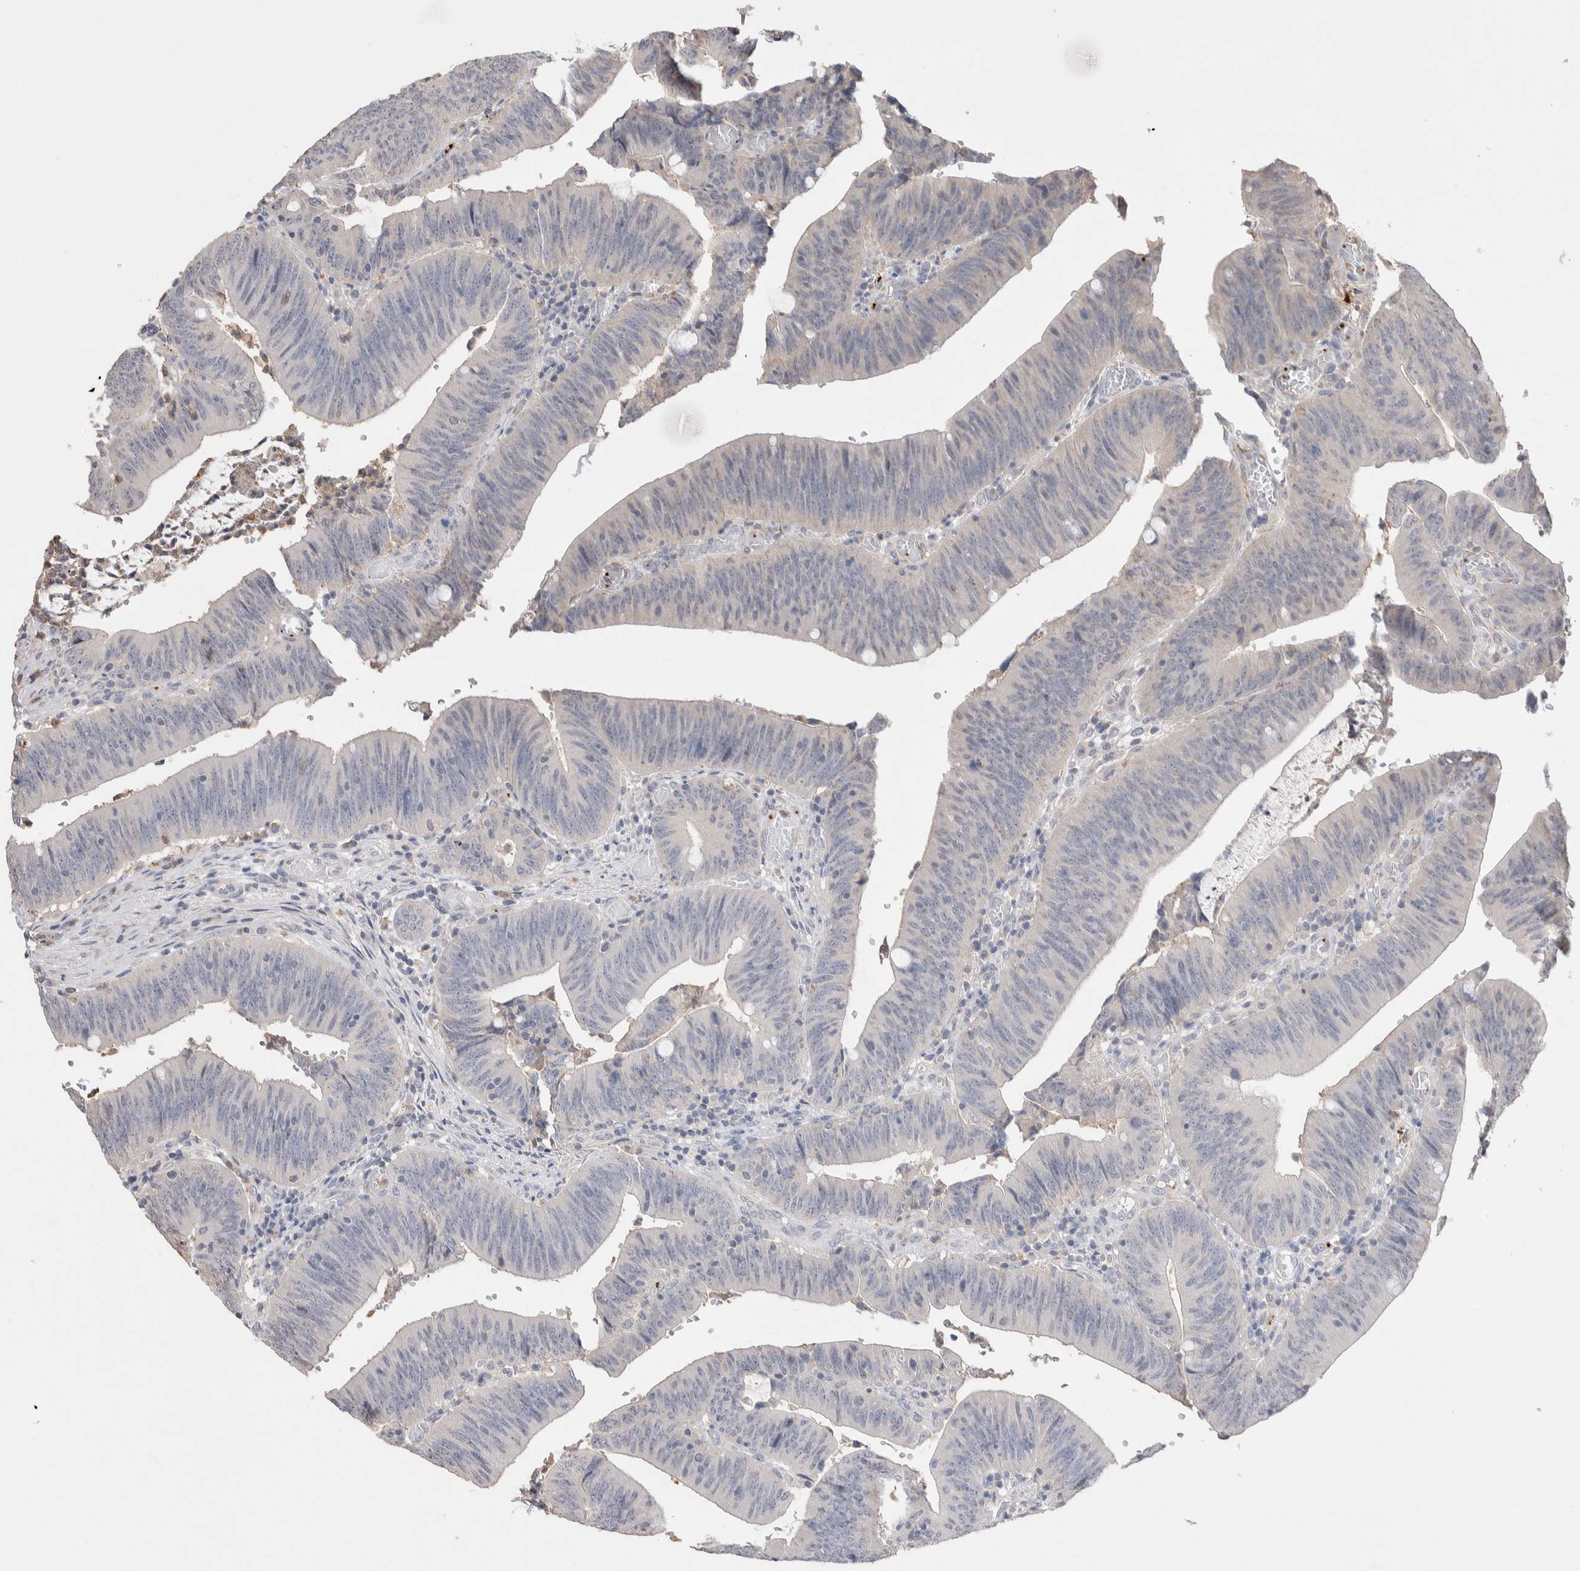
{"staining": {"intensity": "negative", "quantity": "none", "location": "none"}, "tissue": "colorectal cancer", "cell_type": "Tumor cells", "image_type": "cancer", "snomed": [{"axis": "morphology", "description": "Normal tissue, NOS"}, {"axis": "morphology", "description": "Adenocarcinoma, NOS"}, {"axis": "topography", "description": "Rectum"}], "caption": "Adenocarcinoma (colorectal) stained for a protein using immunohistochemistry (IHC) demonstrates no positivity tumor cells.", "gene": "FFAR2", "patient": {"sex": "female", "age": 66}}